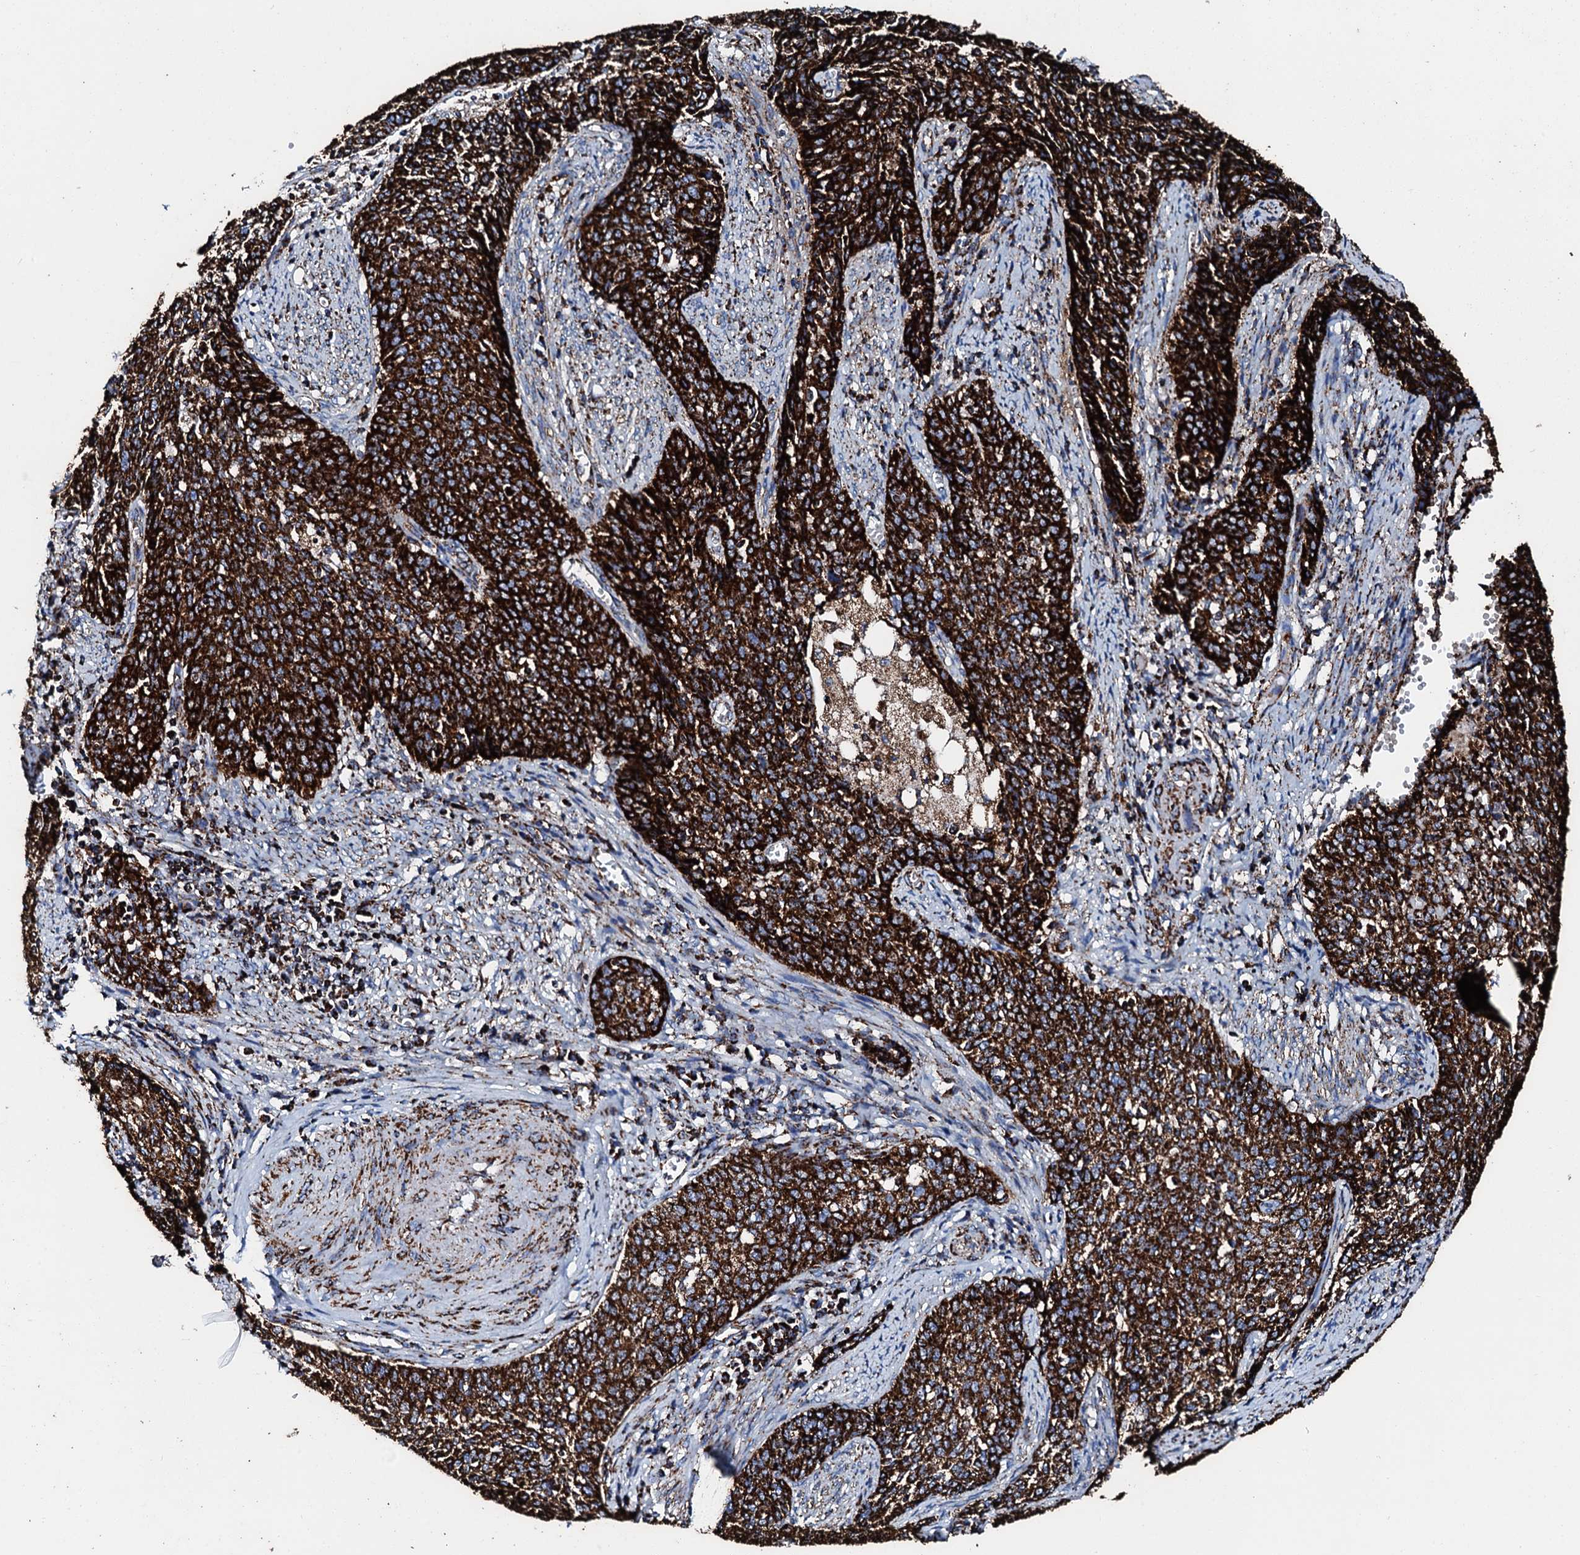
{"staining": {"intensity": "strong", "quantity": ">75%", "location": "cytoplasmic/membranous"}, "tissue": "cervical cancer", "cell_type": "Tumor cells", "image_type": "cancer", "snomed": [{"axis": "morphology", "description": "Squamous cell carcinoma, NOS"}, {"axis": "topography", "description": "Cervix"}], "caption": "The micrograph shows a brown stain indicating the presence of a protein in the cytoplasmic/membranous of tumor cells in squamous cell carcinoma (cervical).", "gene": "HADH", "patient": {"sex": "female", "age": 39}}